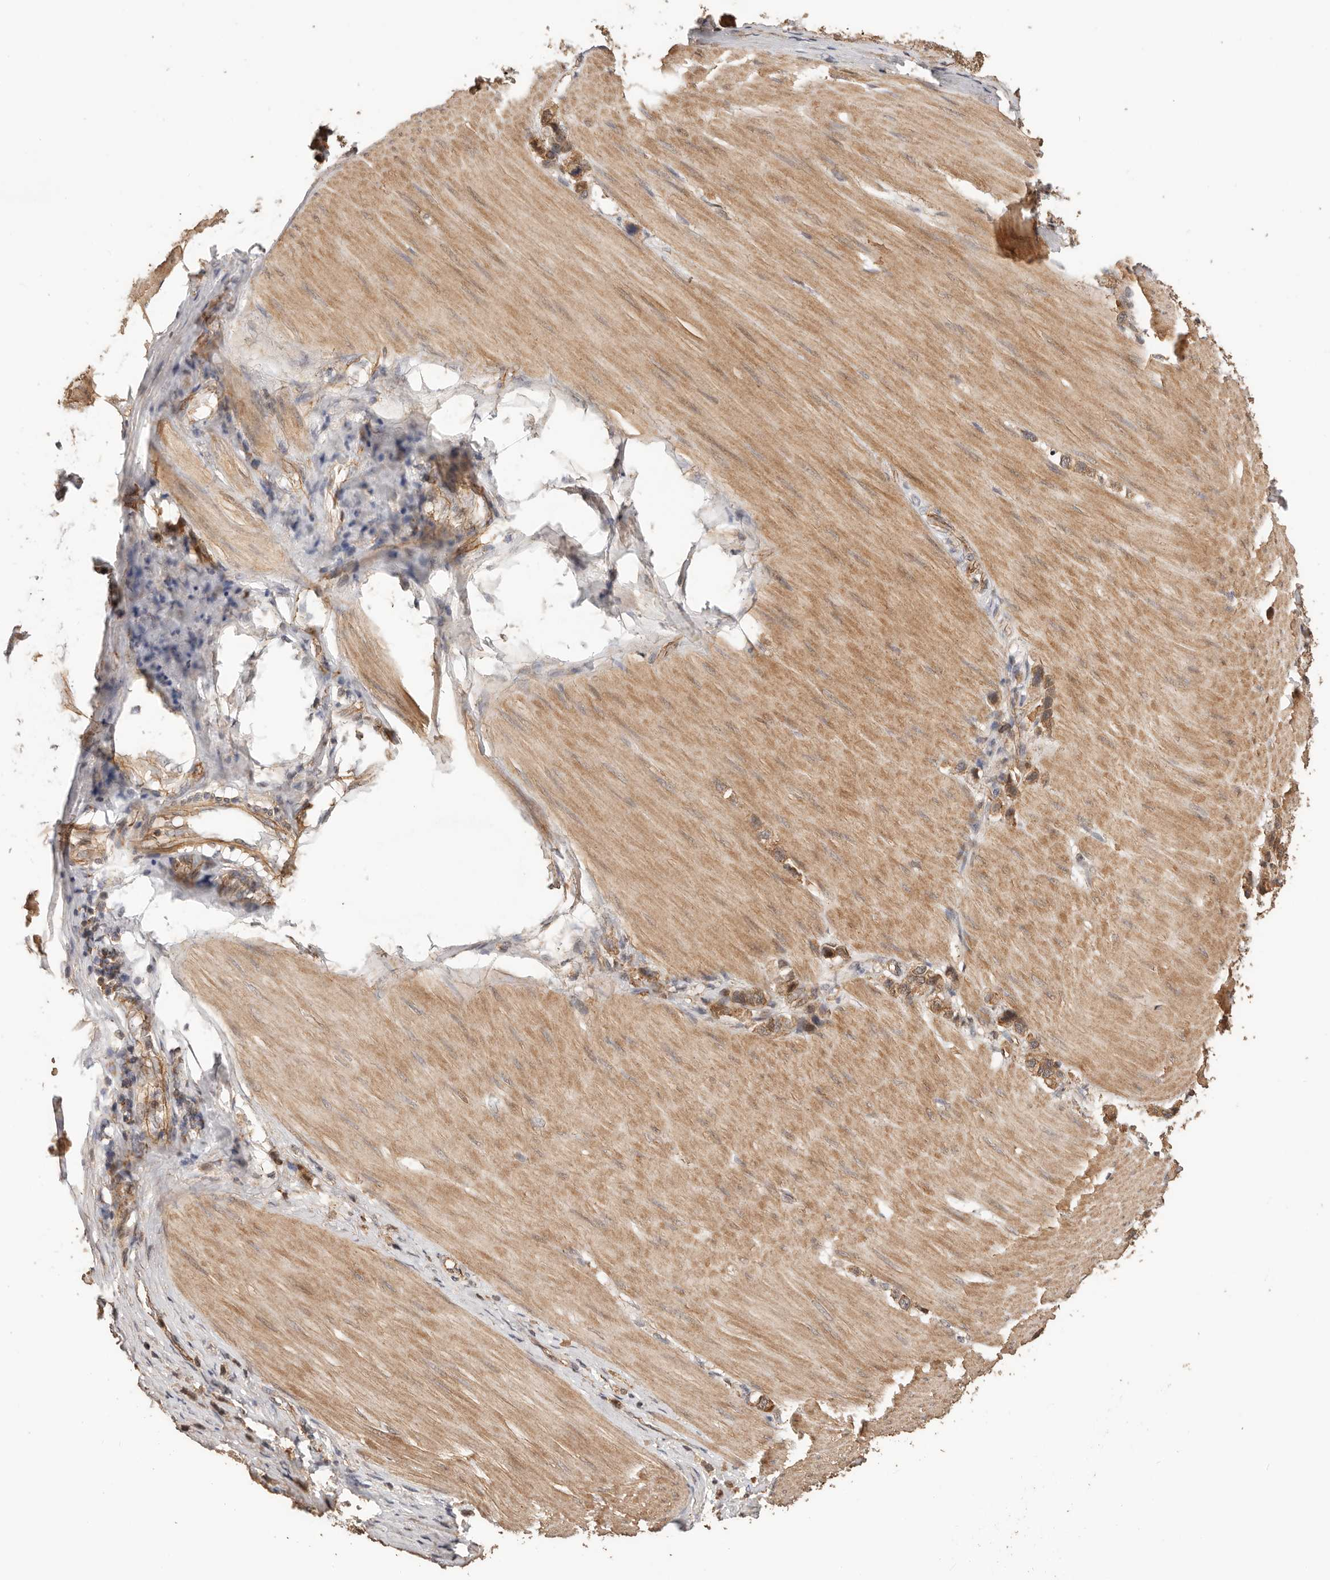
{"staining": {"intensity": "moderate", "quantity": ">75%", "location": "cytoplasmic/membranous"}, "tissue": "stomach cancer", "cell_type": "Tumor cells", "image_type": "cancer", "snomed": [{"axis": "morphology", "description": "Adenocarcinoma, NOS"}, {"axis": "topography", "description": "Stomach"}], "caption": "Adenocarcinoma (stomach) stained with DAB (3,3'-diaminobenzidine) IHC shows medium levels of moderate cytoplasmic/membranous staining in approximately >75% of tumor cells.", "gene": "AFDN", "patient": {"sex": "female", "age": 65}}